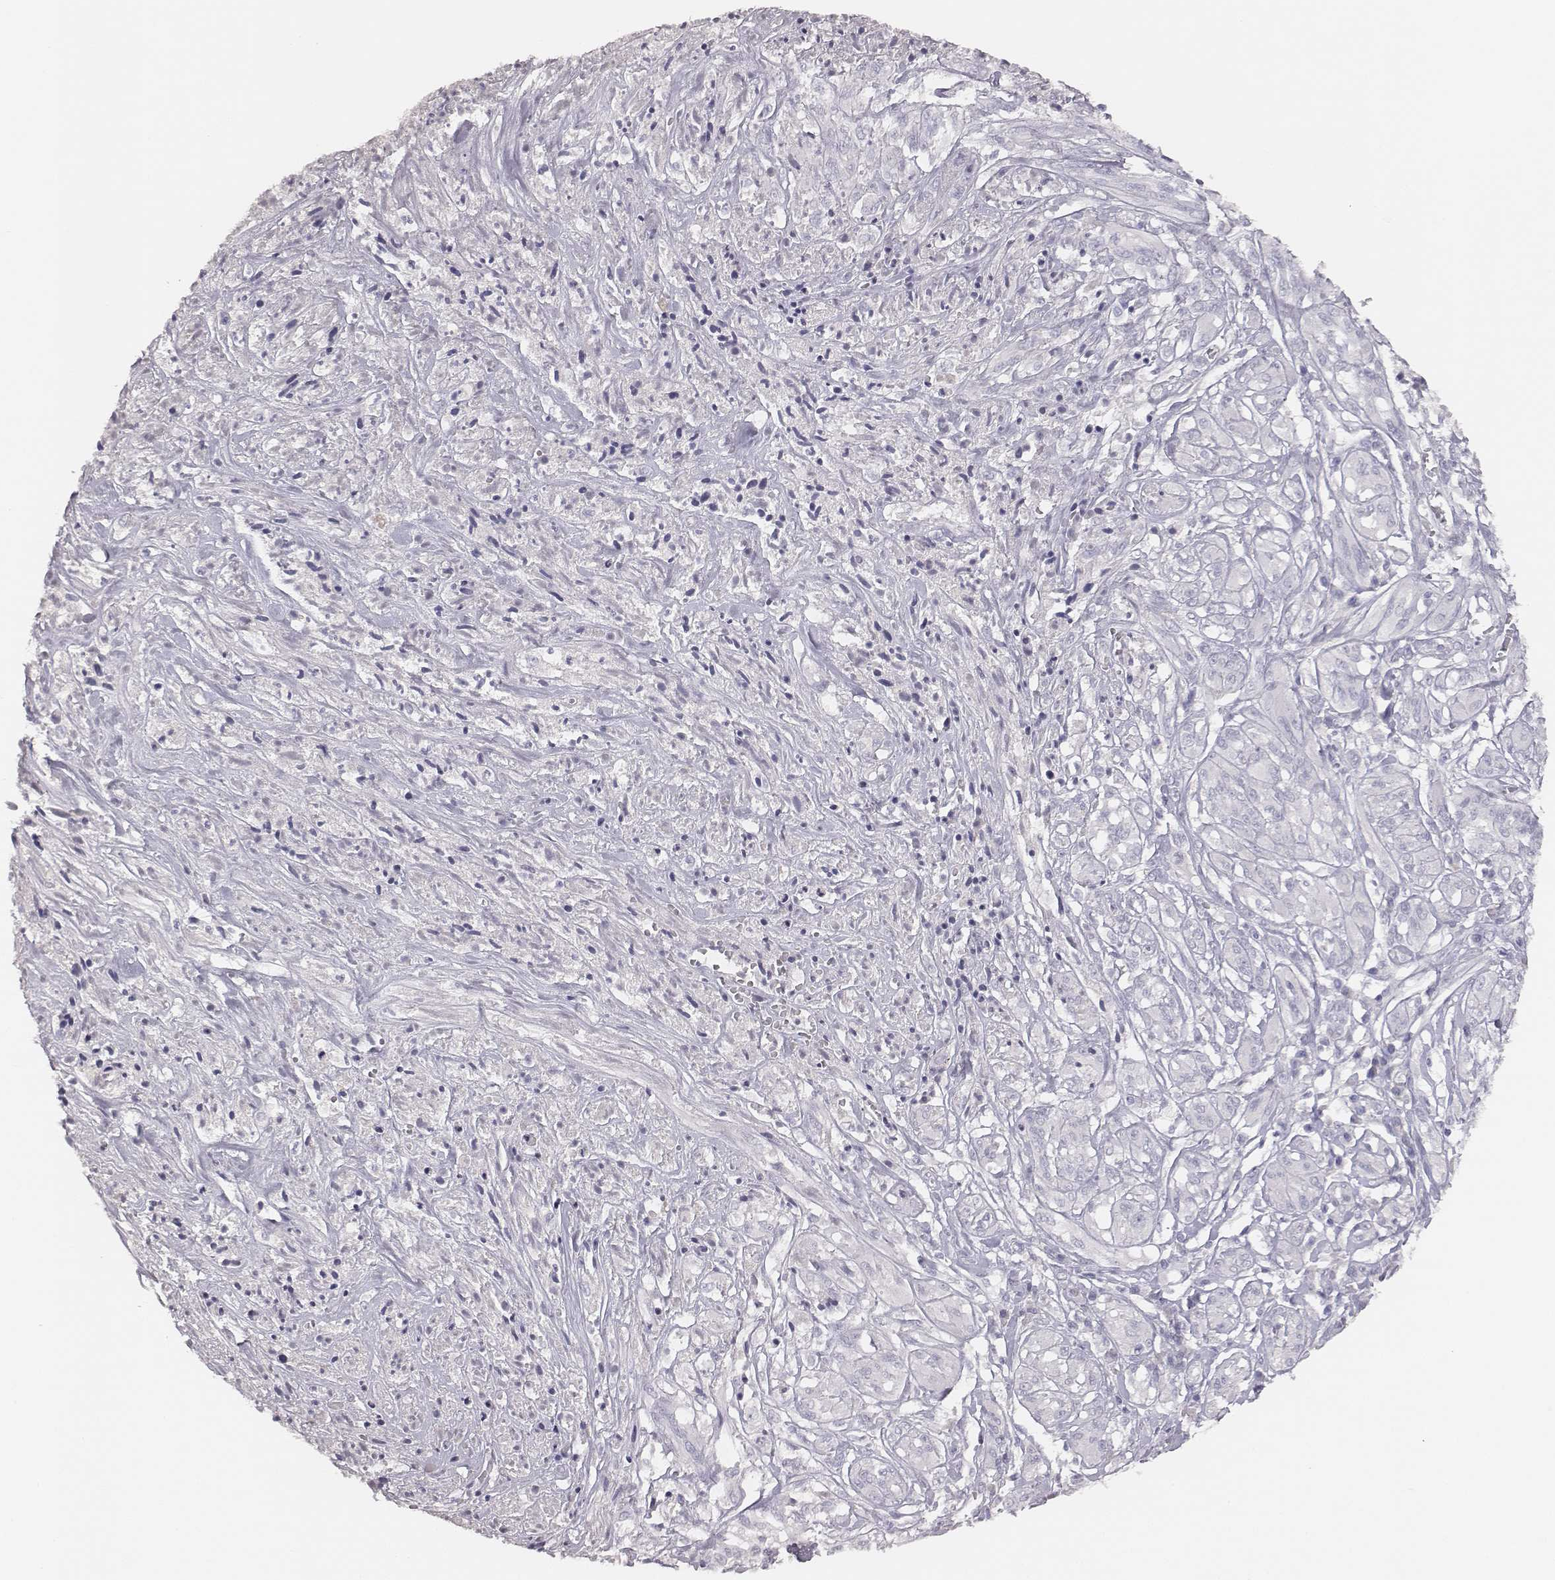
{"staining": {"intensity": "negative", "quantity": "none", "location": "none"}, "tissue": "melanoma", "cell_type": "Tumor cells", "image_type": "cancer", "snomed": [{"axis": "morphology", "description": "Malignant melanoma, NOS"}, {"axis": "topography", "description": "Skin"}], "caption": "Immunohistochemical staining of human melanoma reveals no significant expression in tumor cells.", "gene": "MYH6", "patient": {"sex": "female", "age": 91}}